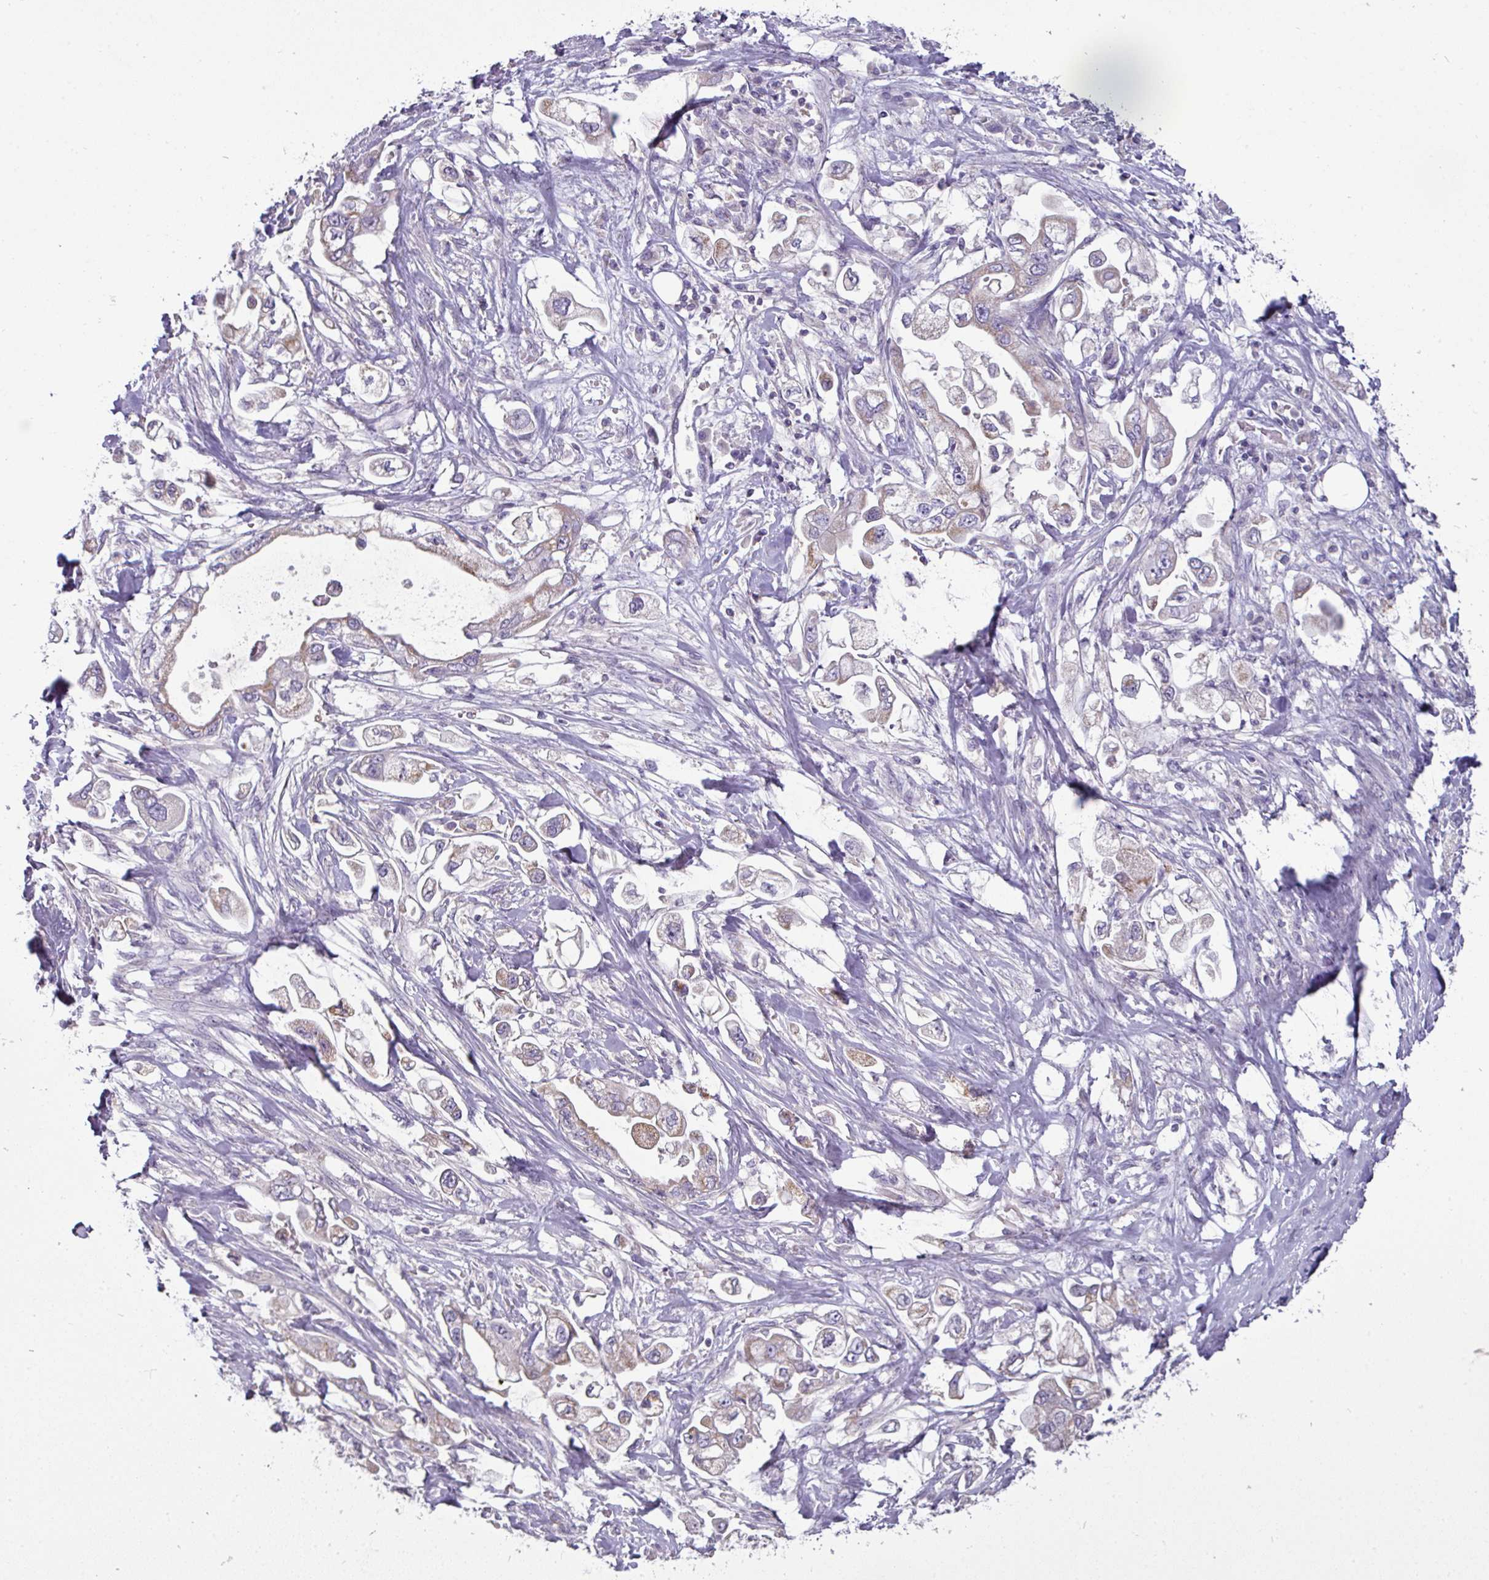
{"staining": {"intensity": "weak", "quantity": "25%-75%", "location": "cytoplasmic/membranous"}, "tissue": "stomach cancer", "cell_type": "Tumor cells", "image_type": "cancer", "snomed": [{"axis": "morphology", "description": "Adenocarcinoma, NOS"}, {"axis": "topography", "description": "Stomach"}], "caption": "Immunohistochemistry (IHC) image of human adenocarcinoma (stomach) stained for a protein (brown), which exhibits low levels of weak cytoplasmic/membranous positivity in about 25%-75% of tumor cells.", "gene": "TRAPPC1", "patient": {"sex": "male", "age": 62}}